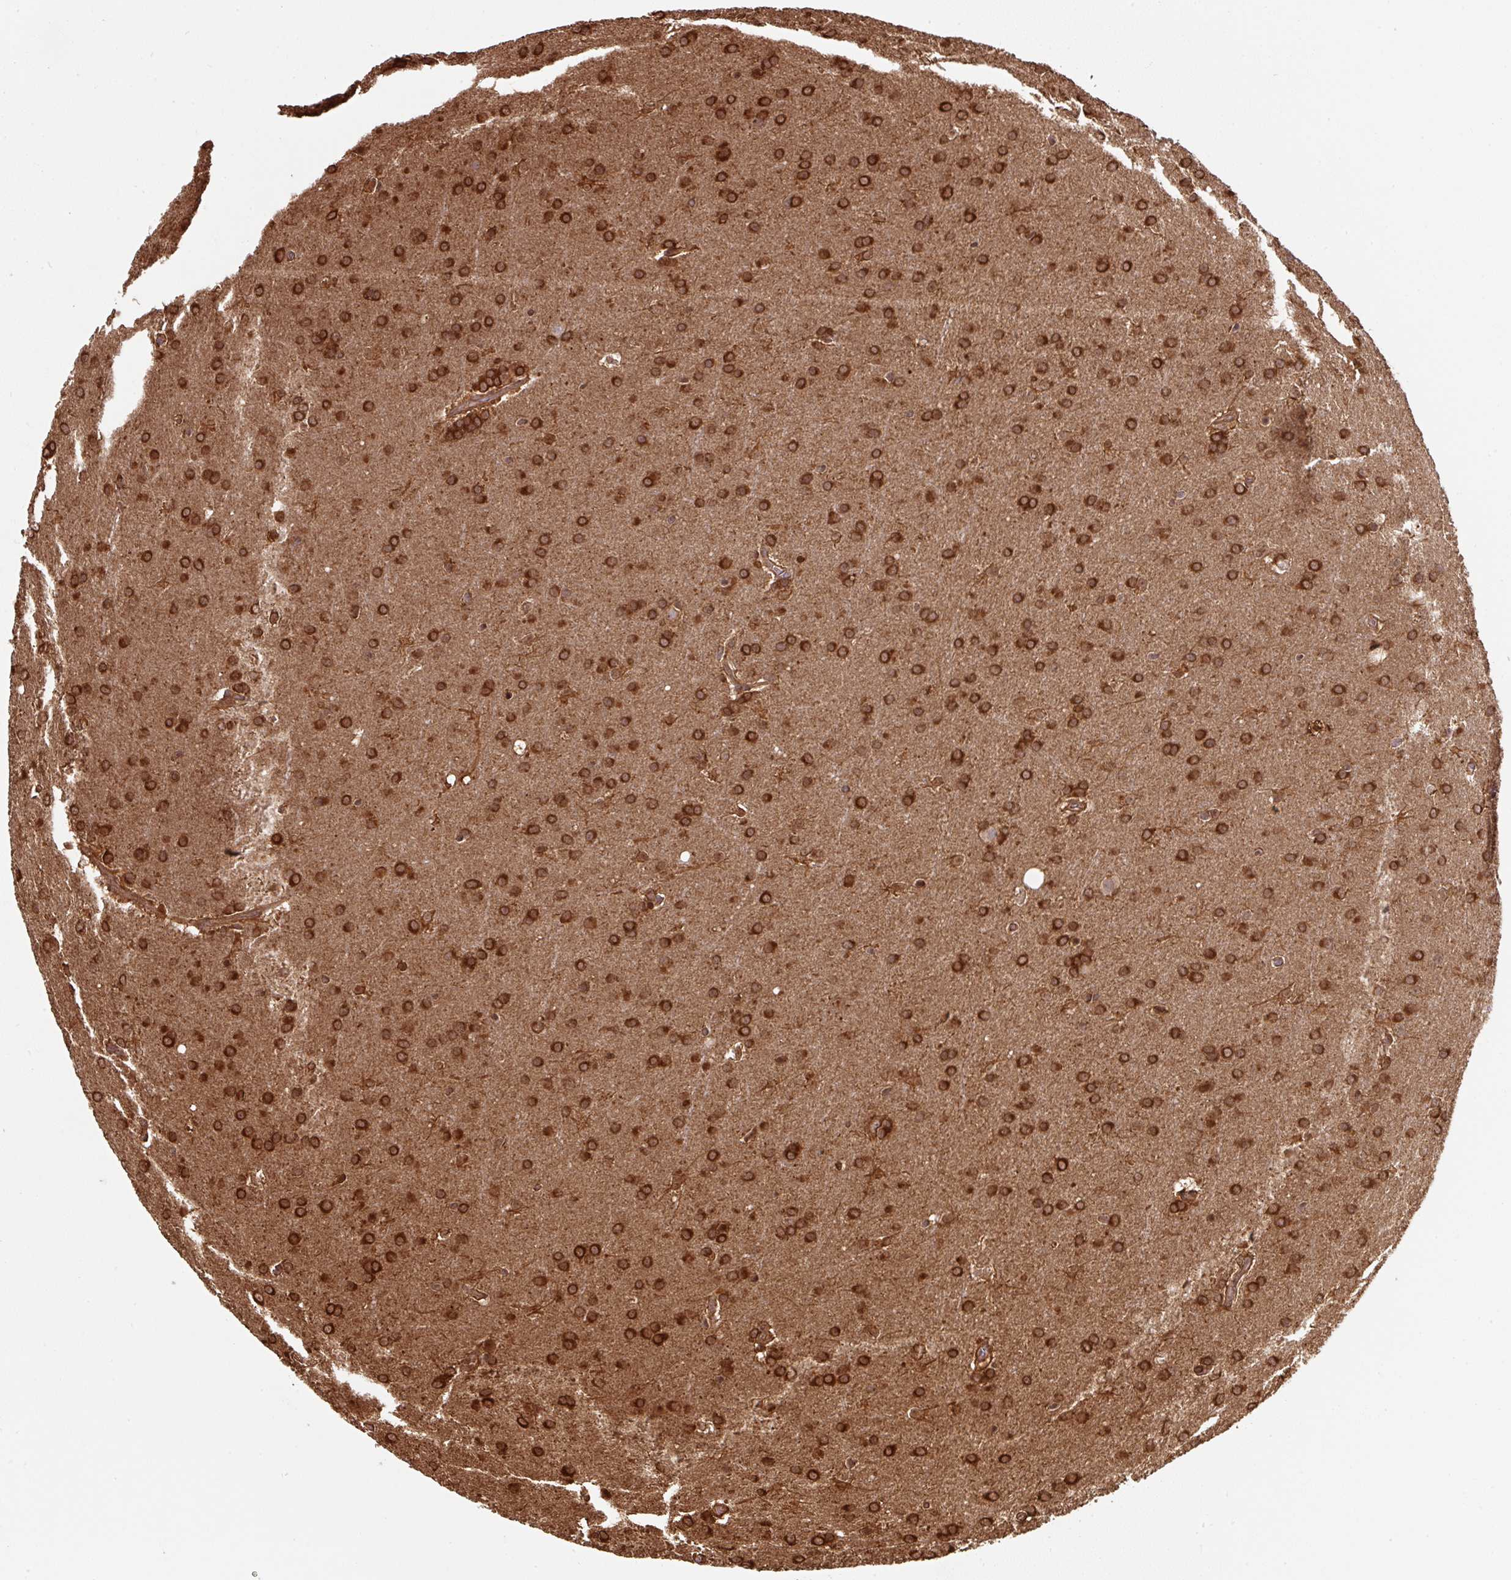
{"staining": {"intensity": "strong", "quantity": ">75%", "location": "cytoplasmic/membranous"}, "tissue": "glioma", "cell_type": "Tumor cells", "image_type": "cancer", "snomed": [{"axis": "morphology", "description": "Glioma, malignant, Low grade"}, {"axis": "topography", "description": "Brain"}], "caption": "Brown immunohistochemical staining in human malignant glioma (low-grade) demonstrates strong cytoplasmic/membranous expression in approximately >75% of tumor cells.", "gene": "ST13", "patient": {"sex": "female", "age": 32}}